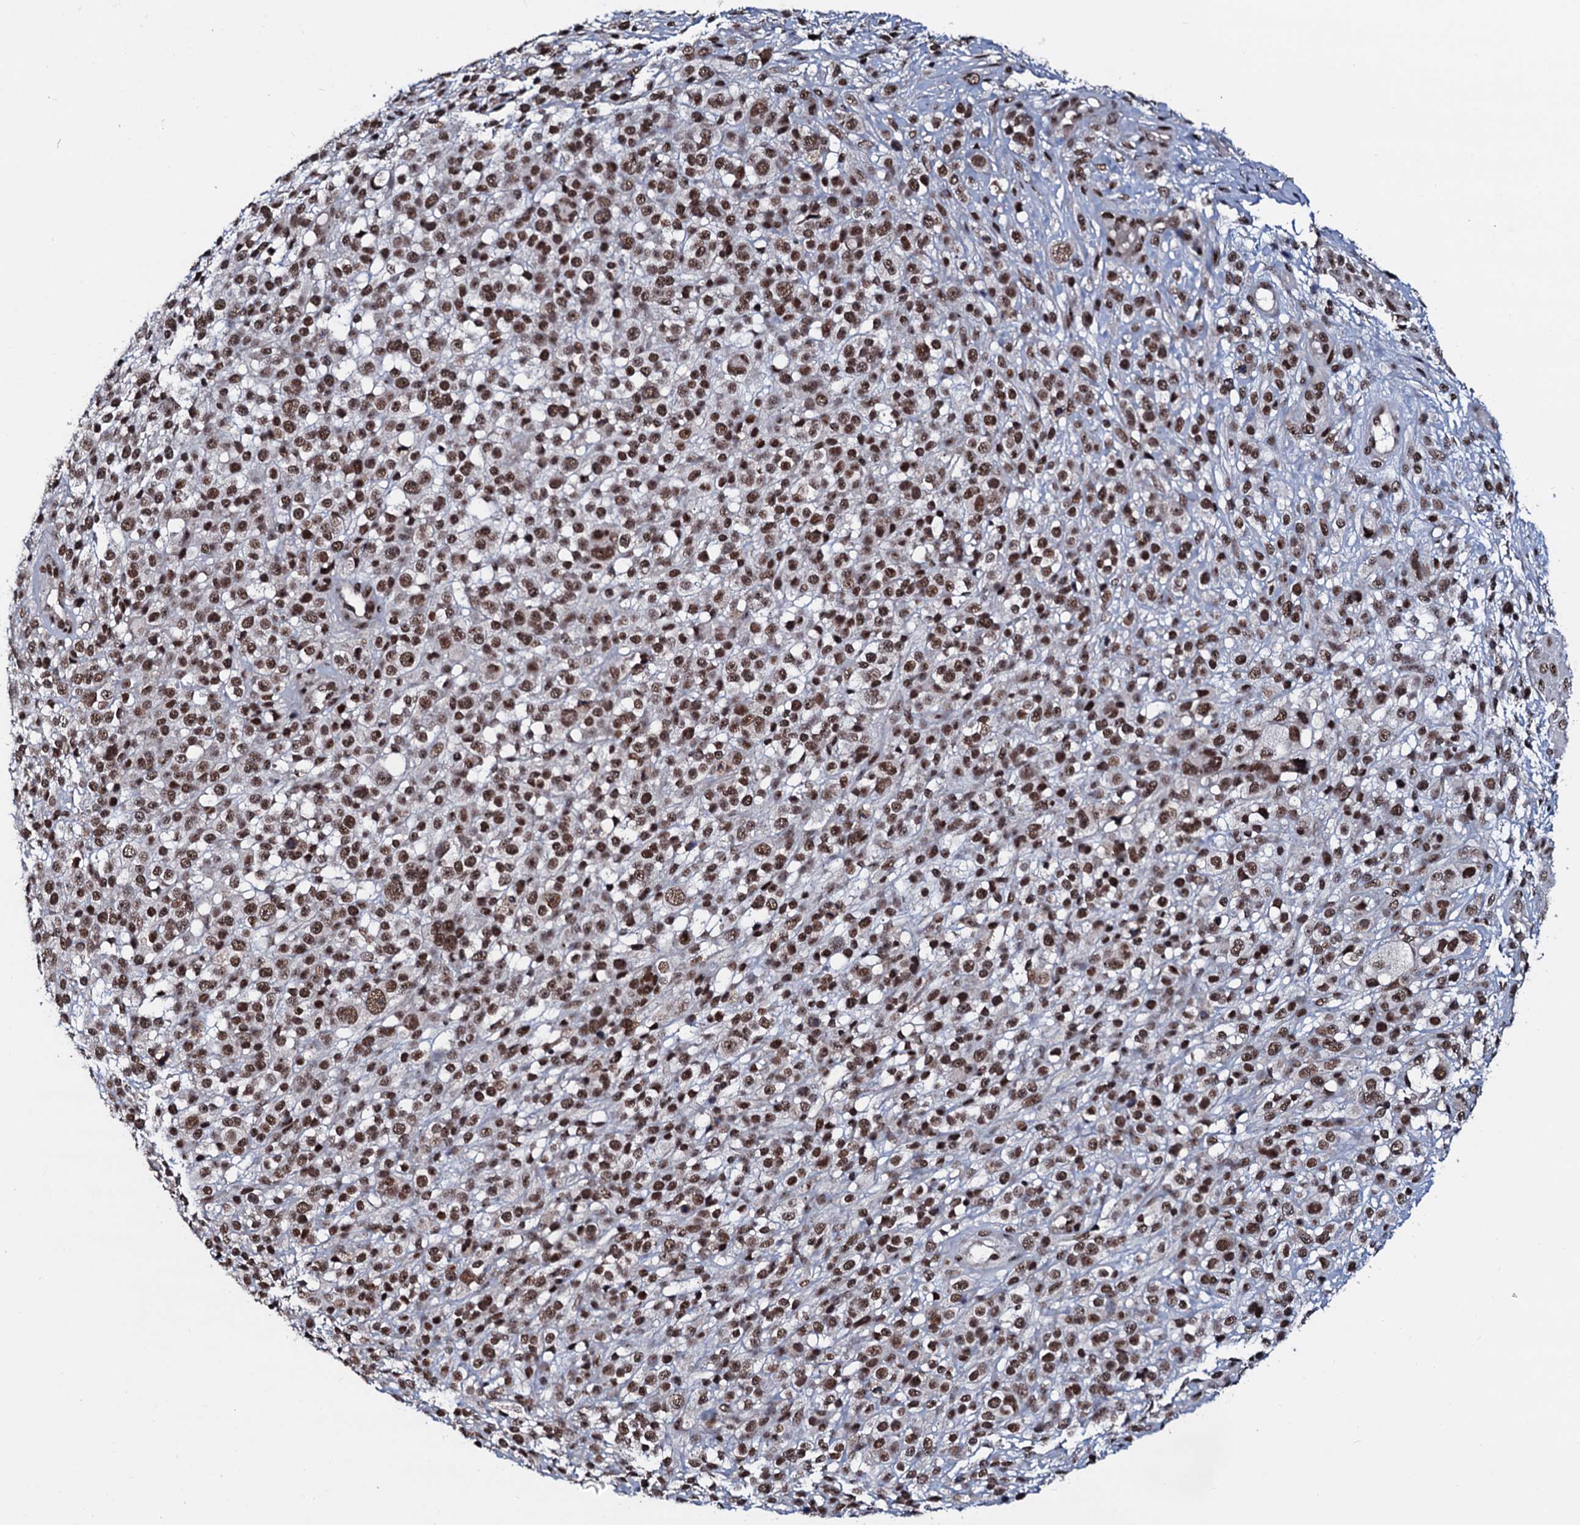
{"staining": {"intensity": "moderate", "quantity": ">75%", "location": "nuclear"}, "tissue": "melanoma", "cell_type": "Tumor cells", "image_type": "cancer", "snomed": [{"axis": "morphology", "description": "Malignant melanoma, NOS"}, {"axis": "topography", "description": "Skin"}], "caption": "Tumor cells exhibit medium levels of moderate nuclear expression in about >75% of cells in human melanoma.", "gene": "PRPF18", "patient": {"sex": "female", "age": 55}}